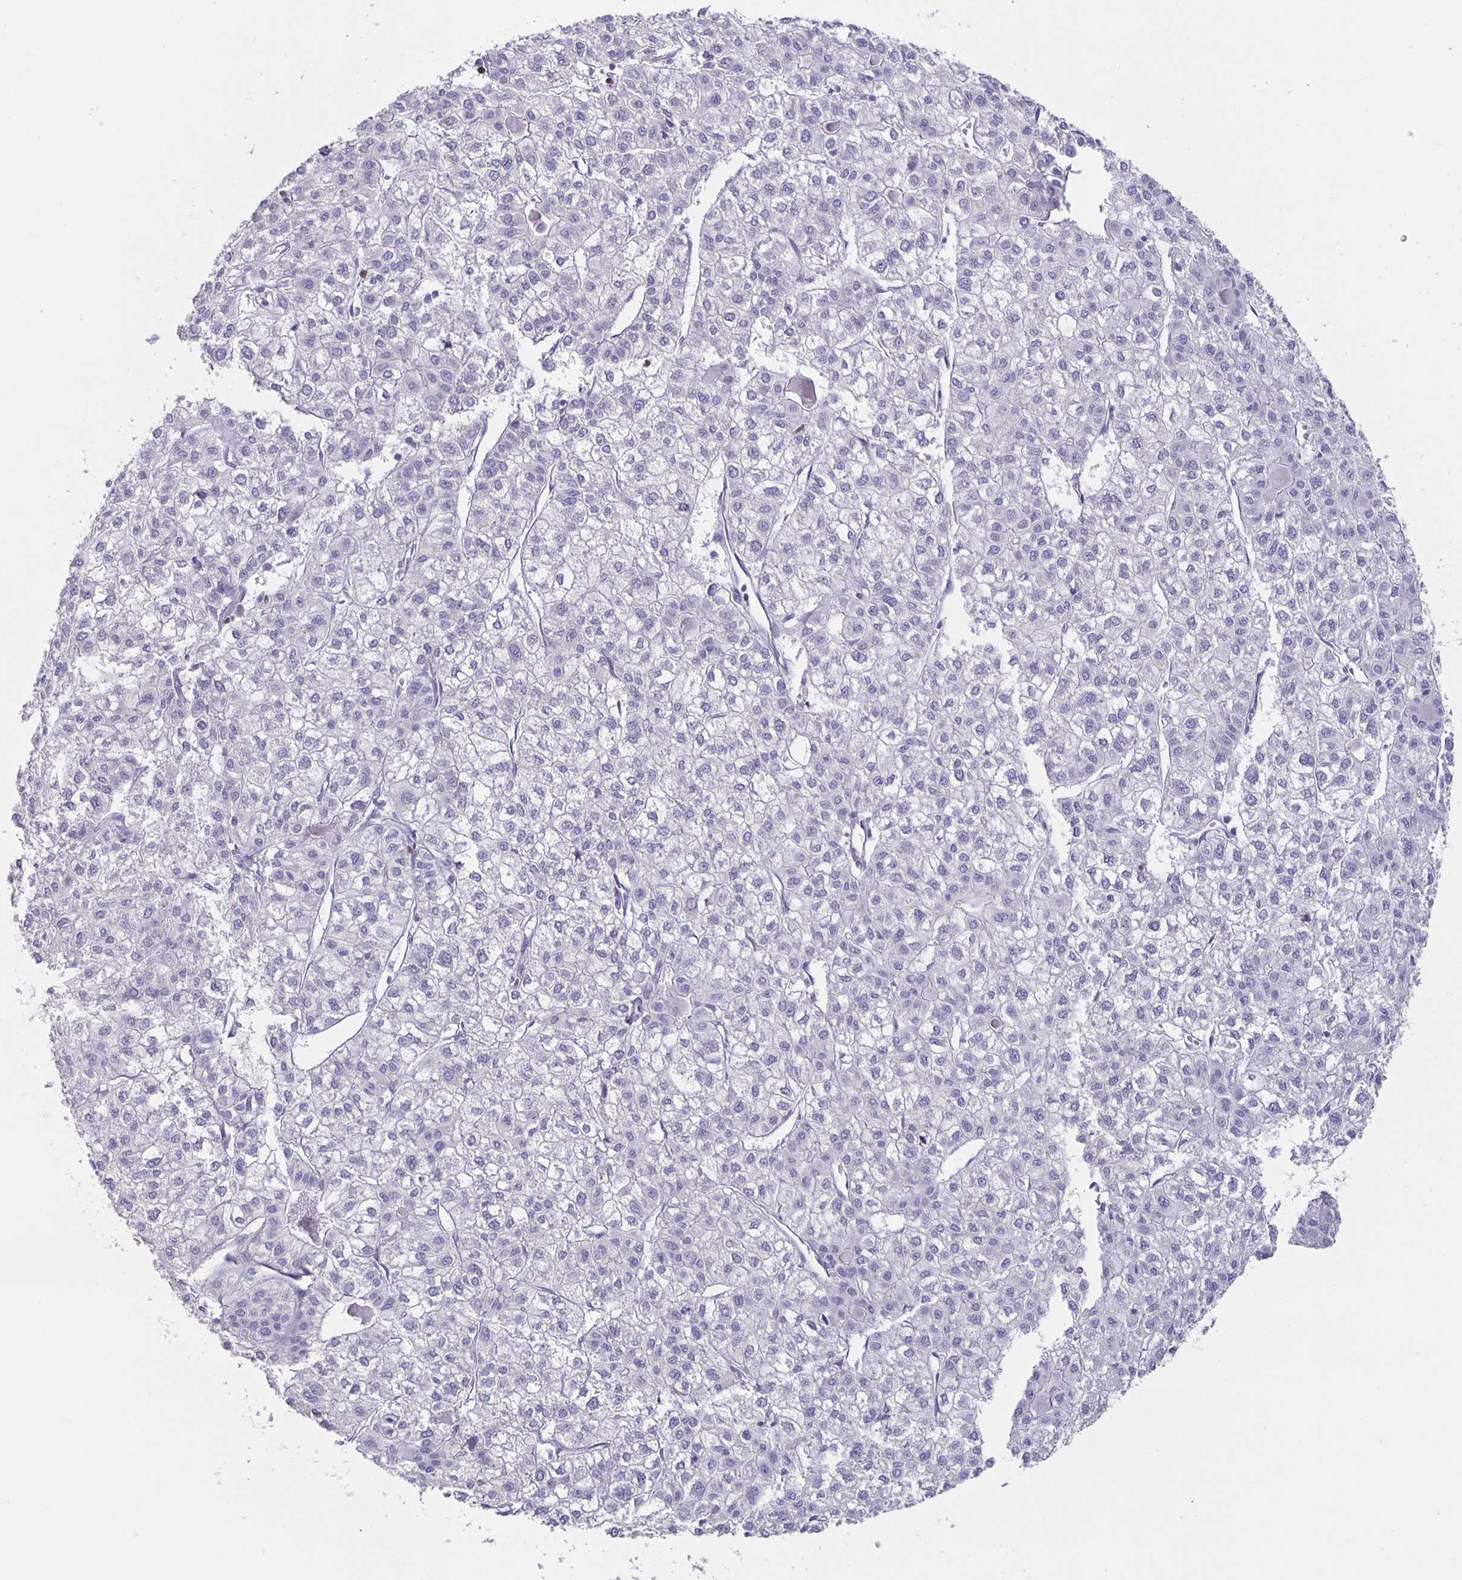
{"staining": {"intensity": "negative", "quantity": "none", "location": "none"}, "tissue": "liver cancer", "cell_type": "Tumor cells", "image_type": "cancer", "snomed": [{"axis": "morphology", "description": "Carcinoma, Hepatocellular, NOS"}, {"axis": "topography", "description": "Liver"}], "caption": "This is an immunohistochemistry micrograph of human liver cancer. There is no expression in tumor cells.", "gene": "SATB2", "patient": {"sex": "female", "age": 43}}